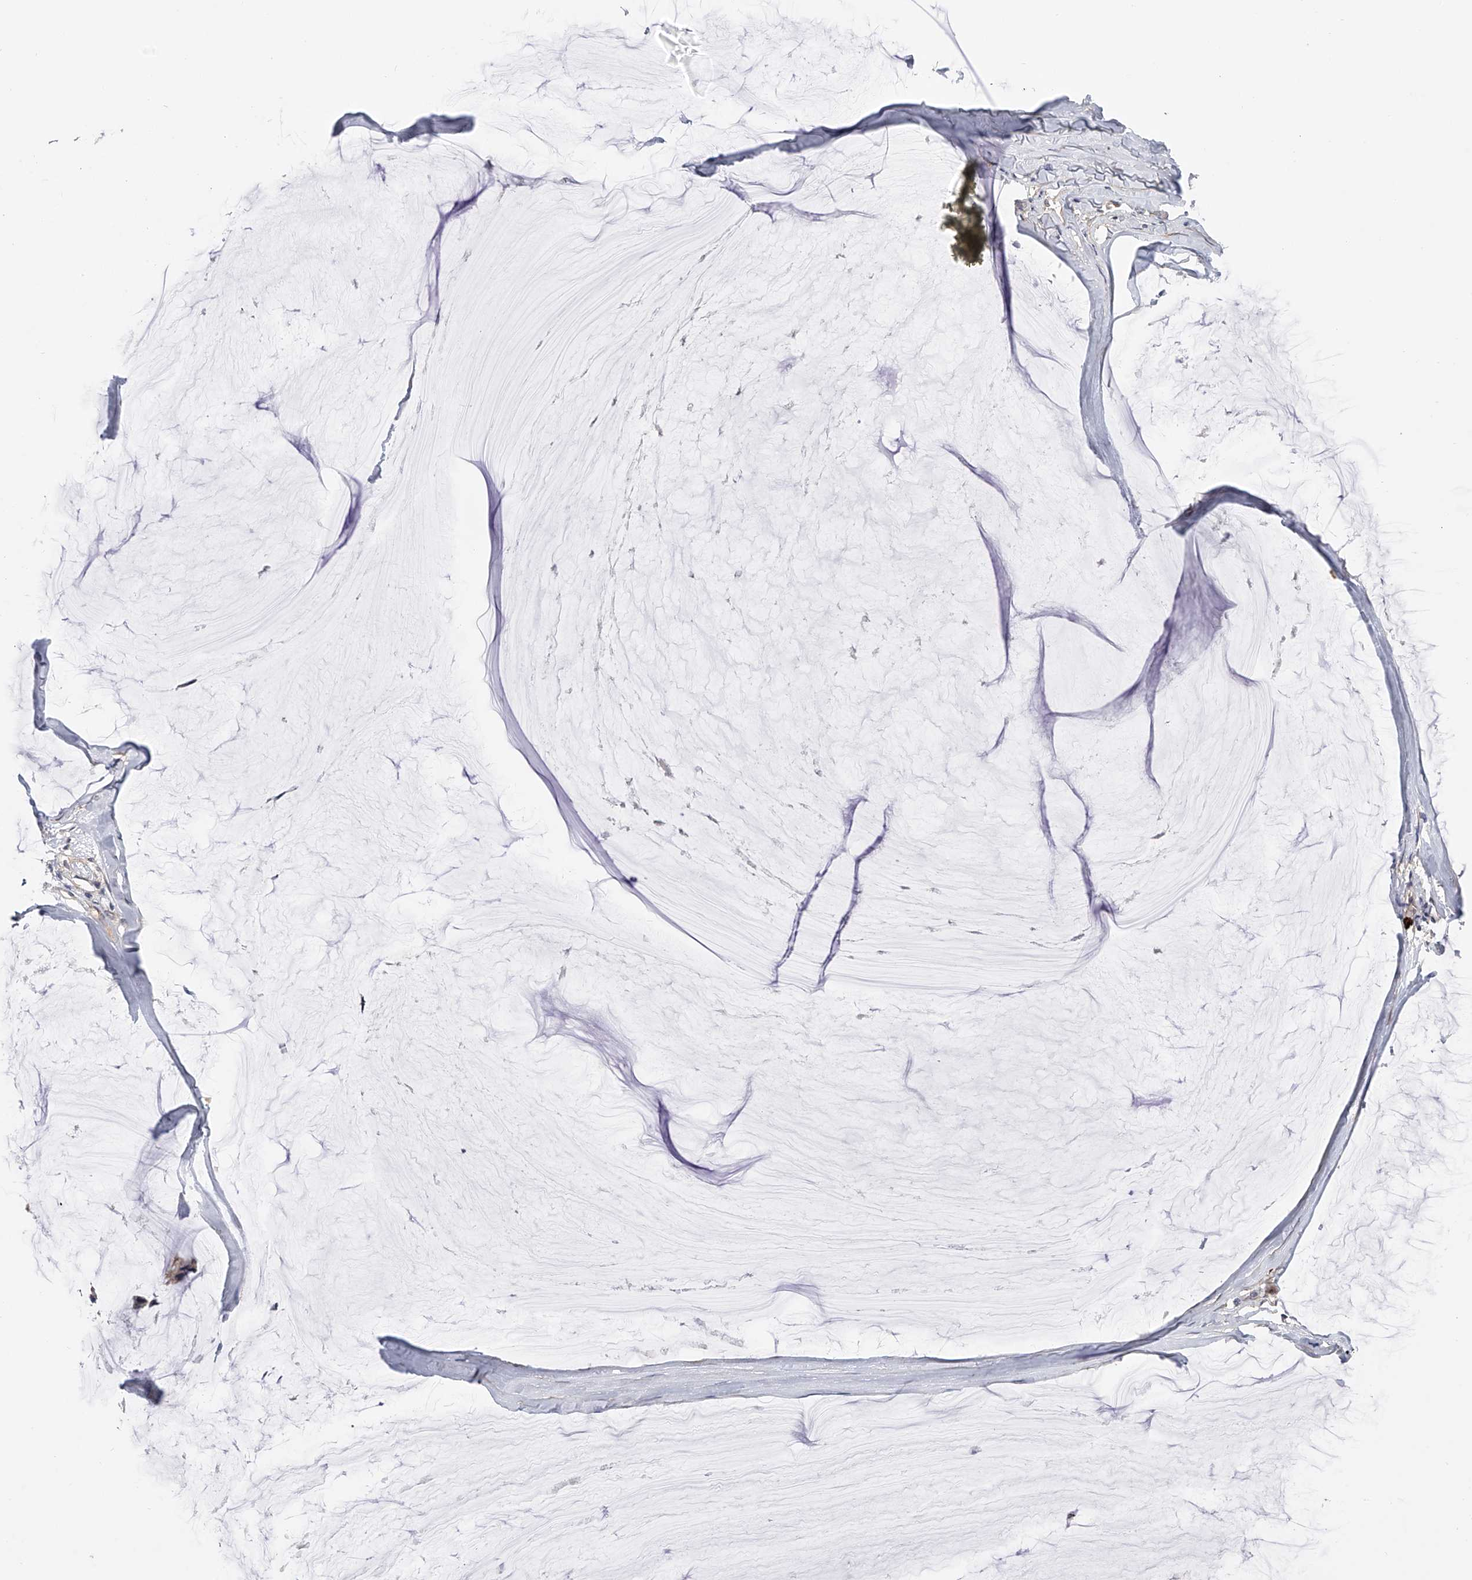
{"staining": {"intensity": "negative", "quantity": "none", "location": "none"}, "tissue": "ovarian cancer", "cell_type": "Tumor cells", "image_type": "cancer", "snomed": [{"axis": "morphology", "description": "Cystadenocarcinoma, mucinous, NOS"}, {"axis": "topography", "description": "Ovary"}], "caption": "This is a photomicrograph of IHC staining of ovarian cancer (mucinous cystadenocarcinoma), which shows no positivity in tumor cells.", "gene": "CFAP298", "patient": {"sex": "female", "age": 39}}